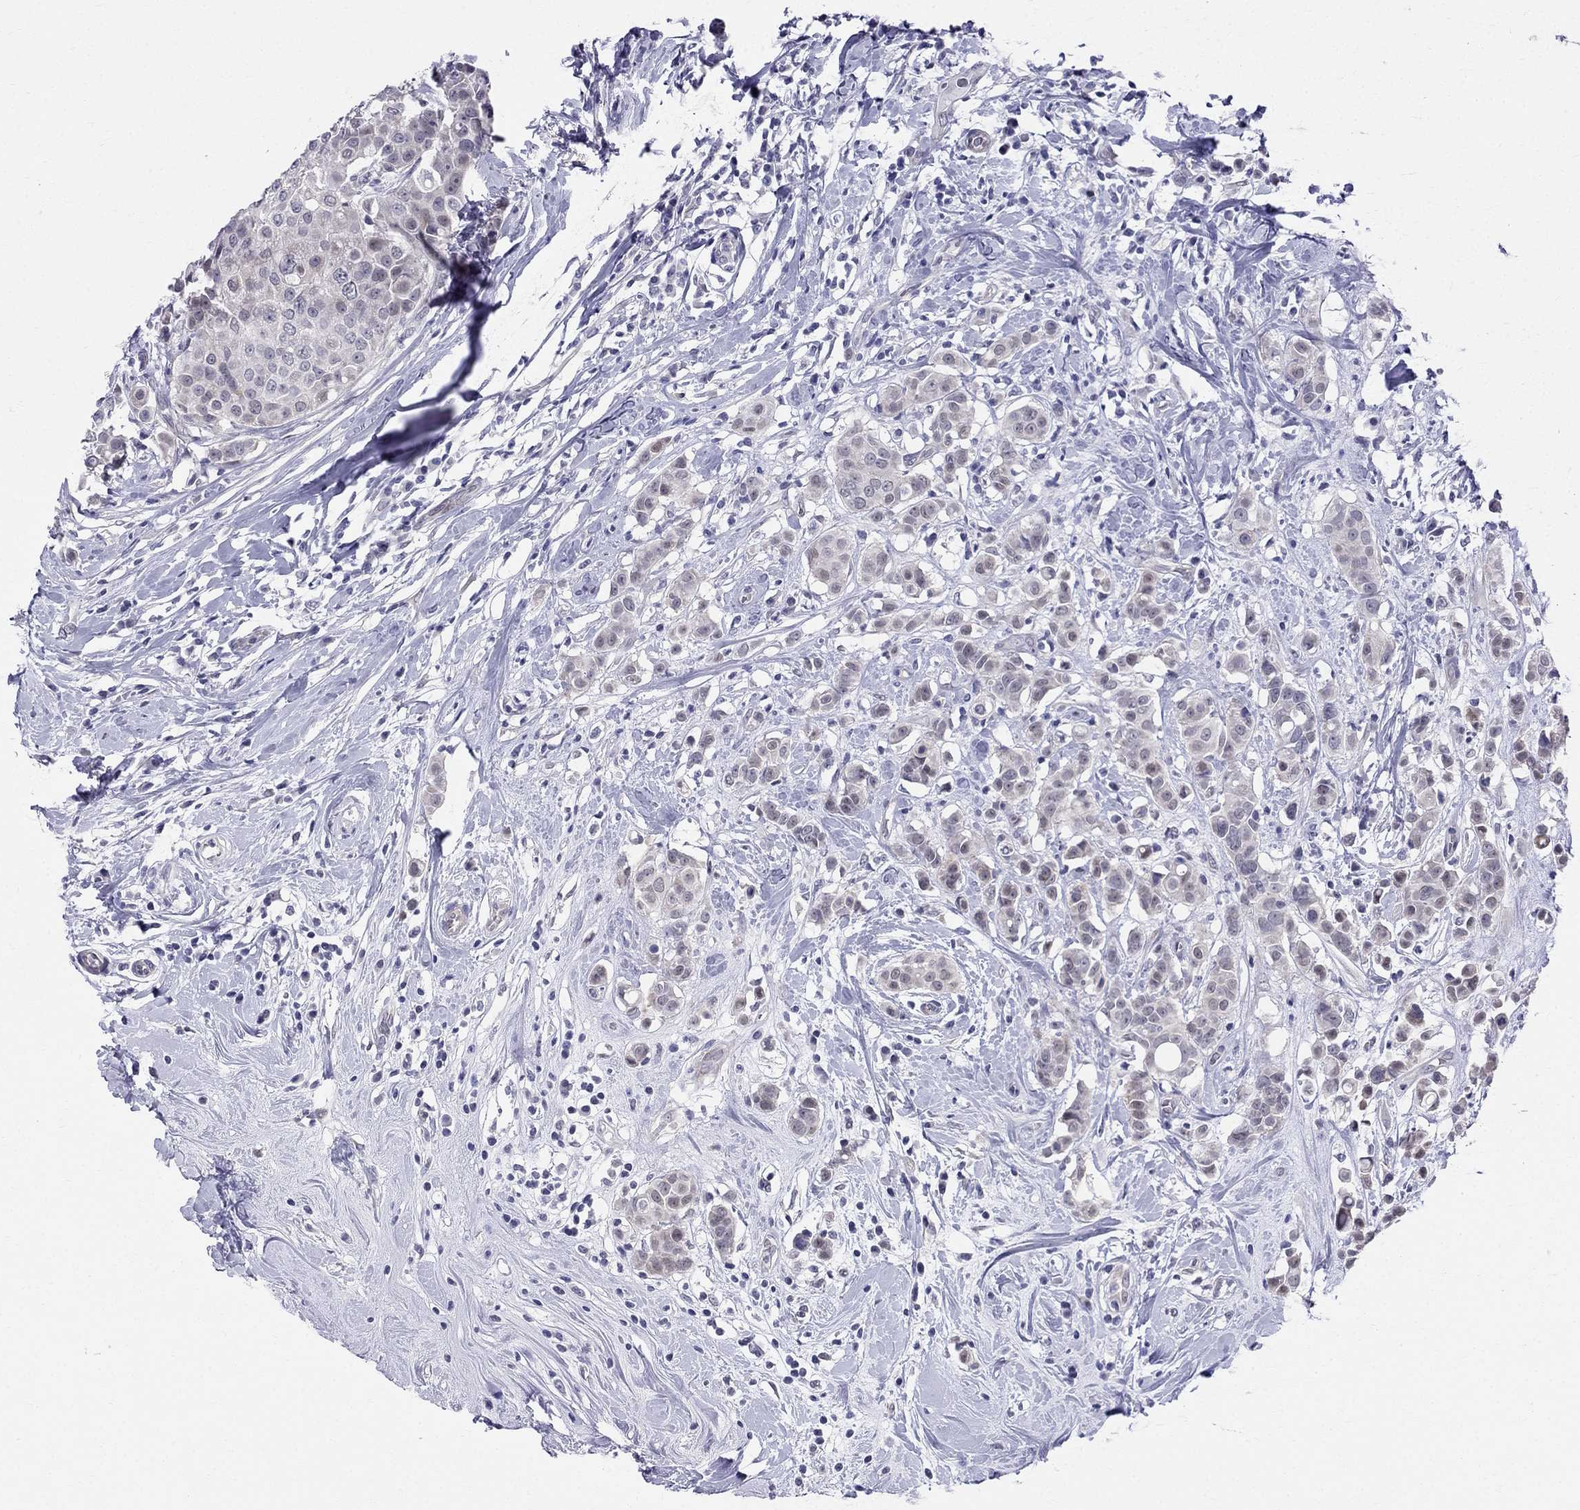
{"staining": {"intensity": "negative", "quantity": "none", "location": "none"}, "tissue": "breast cancer", "cell_type": "Tumor cells", "image_type": "cancer", "snomed": [{"axis": "morphology", "description": "Duct carcinoma"}, {"axis": "topography", "description": "Breast"}], "caption": "The immunohistochemistry image has no significant positivity in tumor cells of breast cancer (infiltrating ductal carcinoma) tissue. (Stains: DAB IHC with hematoxylin counter stain, Microscopy: brightfield microscopy at high magnification).", "gene": "BAG5", "patient": {"sex": "female", "age": 27}}